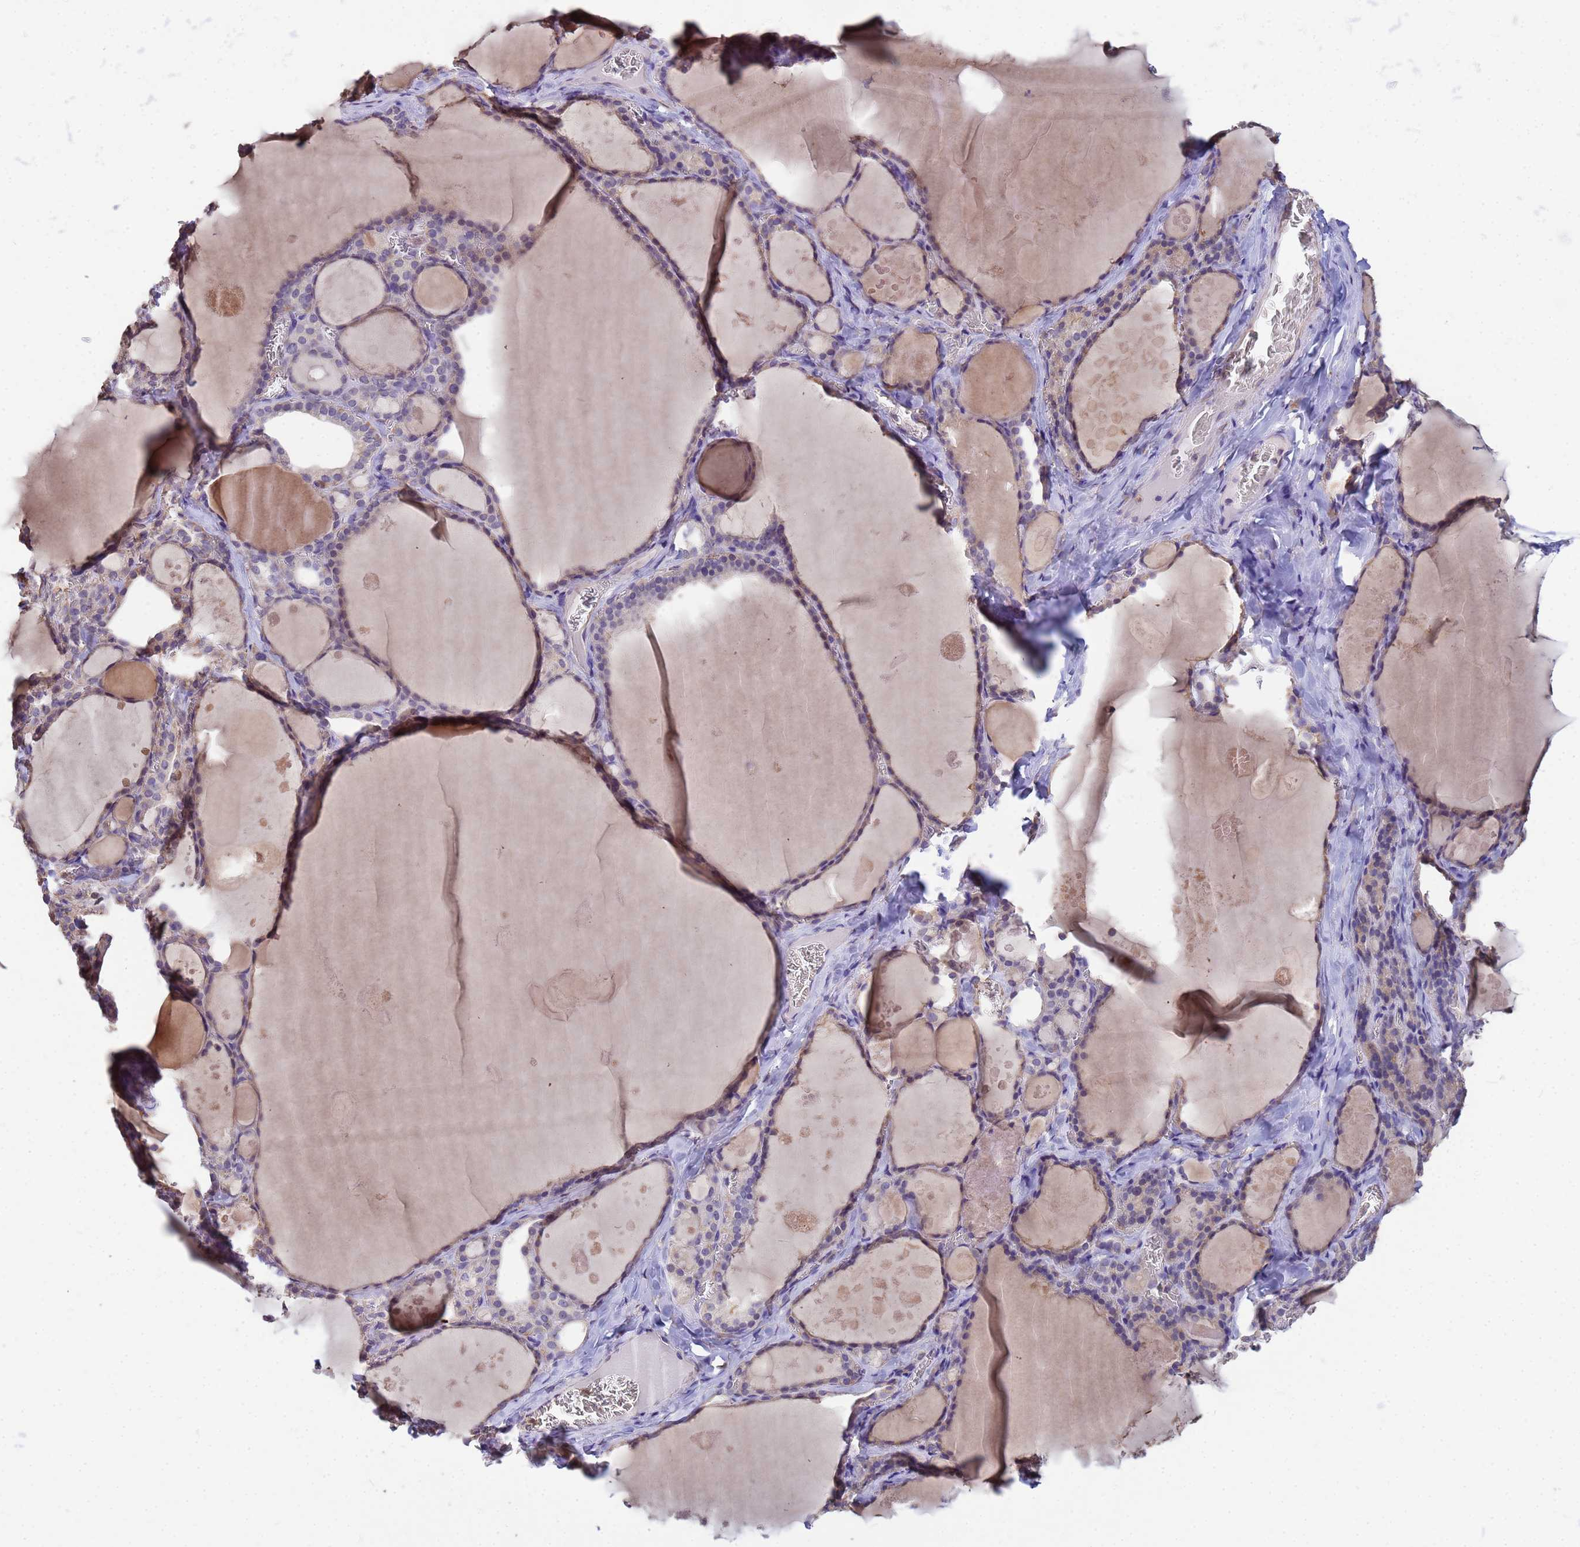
{"staining": {"intensity": "weak", "quantity": "<25%", "location": "cytoplasmic/membranous"}, "tissue": "thyroid gland", "cell_type": "Glandular cells", "image_type": "normal", "snomed": [{"axis": "morphology", "description": "Normal tissue, NOS"}, {"axis": "topography", "description": "Thyroid gland"}], "caption": "The IHC histopathology image has no significant positivity in glandular cells of thyroid gland. (DAB (3,3'-diaminobenzidine) IHC, high magnification).", "gene": "TCEAL3", "patient": {"sex": "male", "age": 56}}